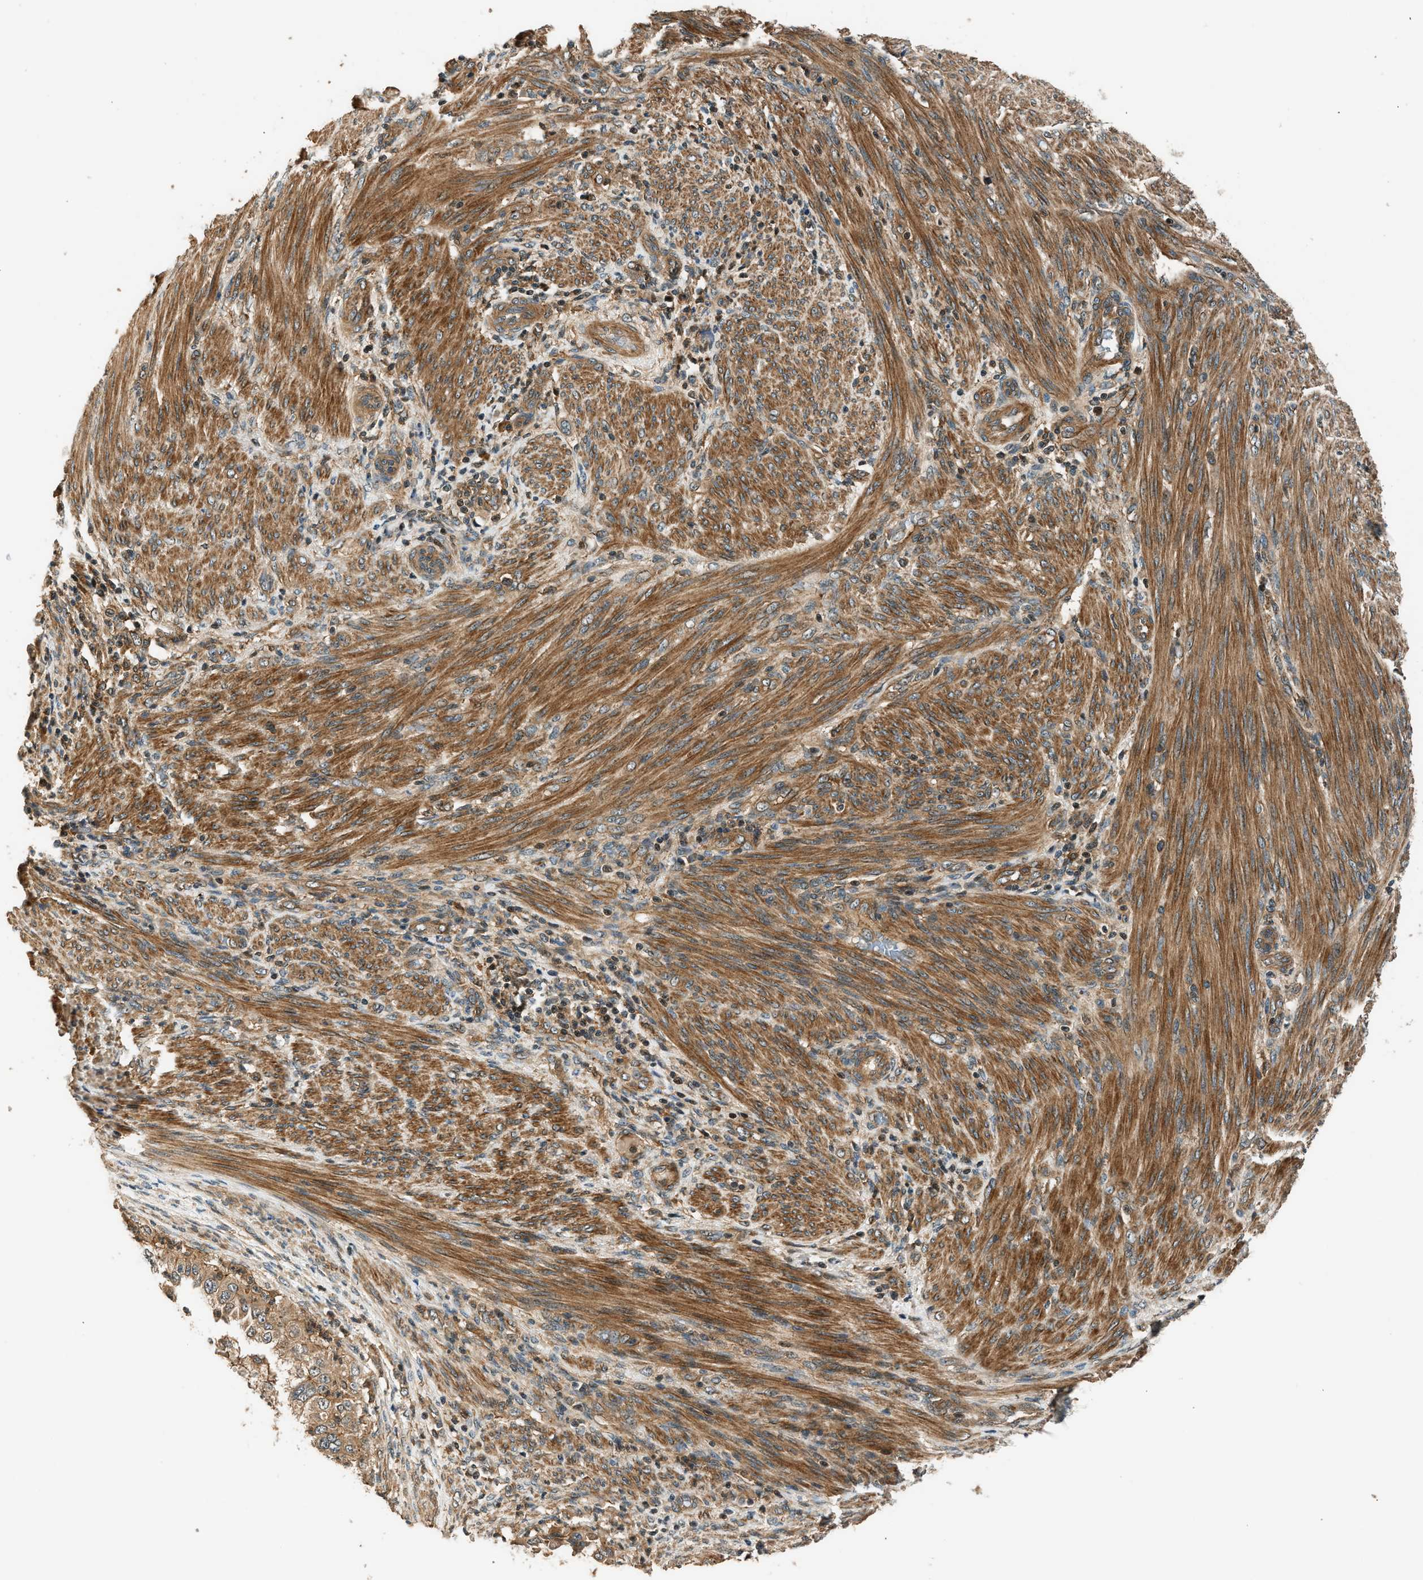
{"staining": {"intensity": "moderate", "quantity": ">75%", "location": "cytoplasmic/membranous"}, "tissue": "endometrial cancer", "cell_type": "Tumor cells", "image_type": "cancer", "snomed": [{"axis": "morphology", "description": "Adenocarcinoma, NOS"}, {"axis": "topography", "description": "Endometrium"}], "caption": "Endometrial adenocarcinoma was stained to show a protein in brown. There is medium levels of moderate cytoplasmic/membranous expression in about >75% of tumor cells.", "gene": "ARHGEF11", "patient": {"sex": "female", "age": 85}}